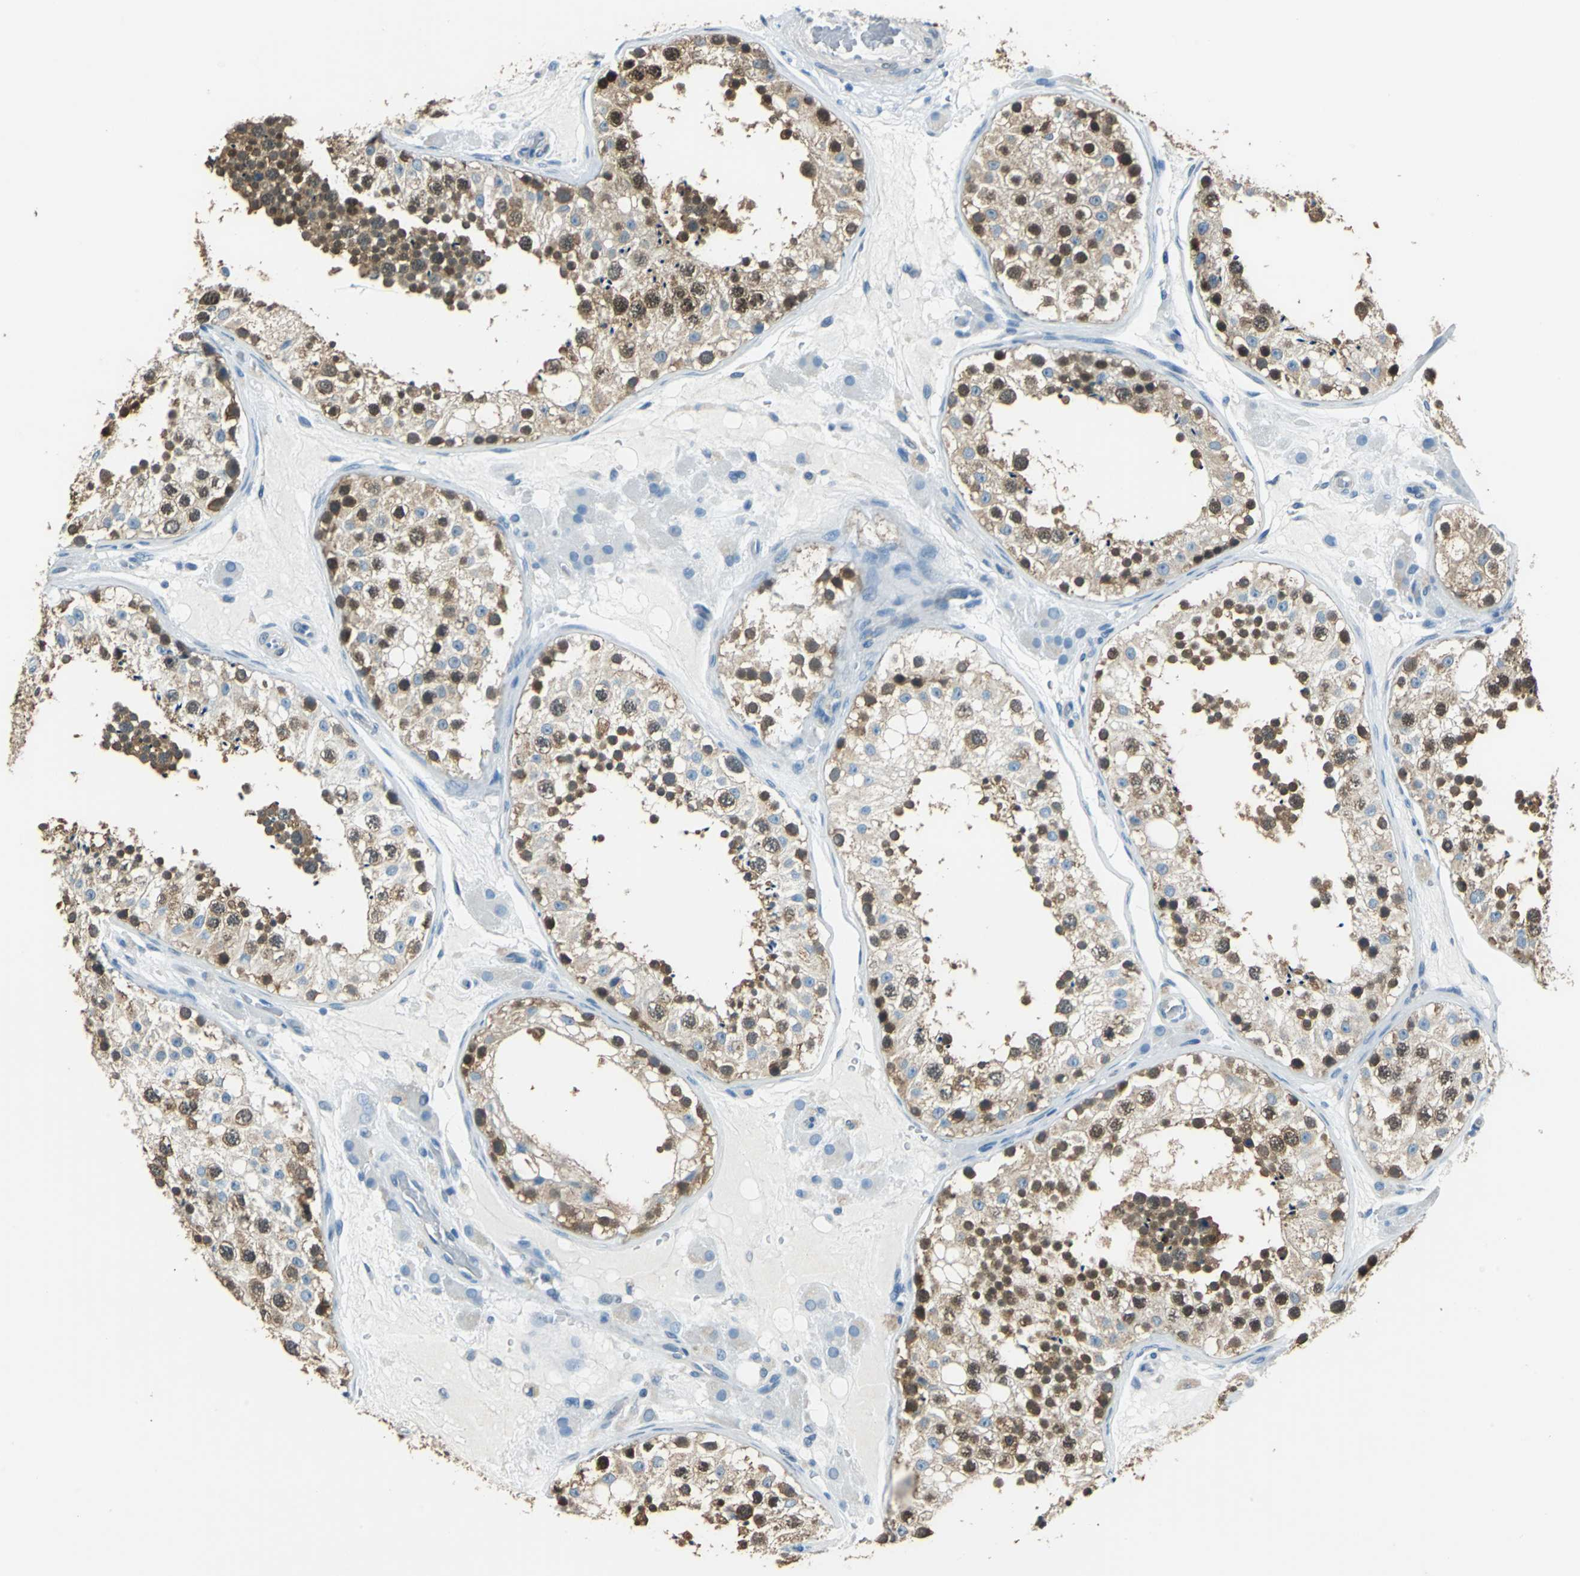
{"staining": {"intensity": "strong", "quantity": ">75%", "location": "cytoplasmic/membranous,nuclear"}, "tissue": "testis", "cell_type": "Cells in seminiferous ducts", "image_type": "normal", "snomed": [{"axis": "morphology", "description": "Normal tissue, NOS"}, {"axis": "topography", "description": "Testis"}], "caption": "A photomicrograph showing strong cytoplasmic/membranous,nuclear expression in approximately >75% of cells in seminiferous ducts in benign testis, as visualized by brown immunohistochemical staining.", "gene": "FKBP4", "patient": {"sex": "male", "age": 26}}